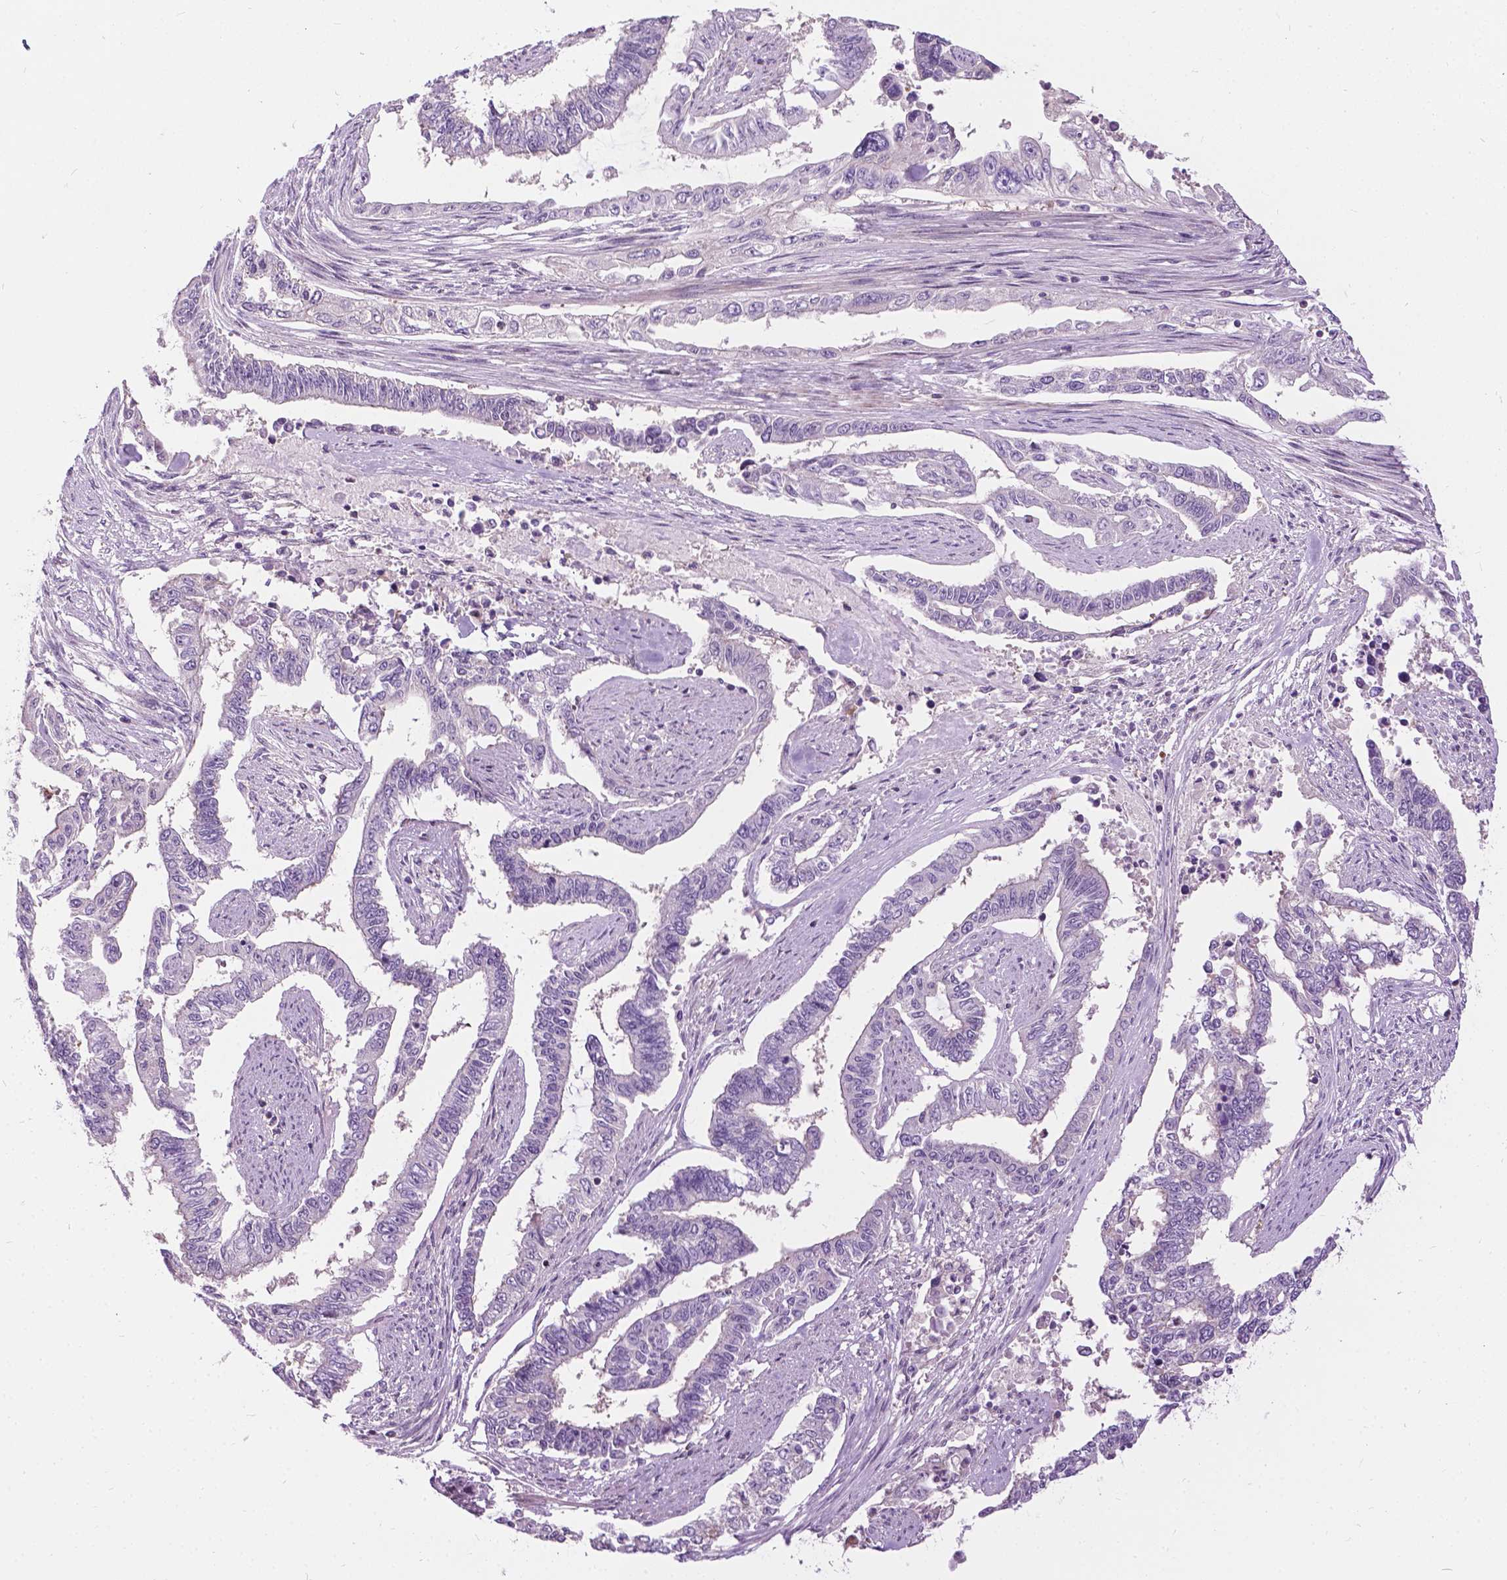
{"staining": {"intensity": "negative", "quantity": "none", "location": "none"}, "tissue": "endometrial cancer", "cell_type": "Tumor cells", "image_type": "cancer", "snomed": [{"axis": "morphology", "description": "Adenocarcinoma, NOS"}, {"axis": "topography", "description": "Uterus"}], "caption": "Immunohistochemical staining of endometrial cancer reveals no significant expression in tumor cells.", "gene": "JAK3", "patient": {"sex": "female", "age": 59}}